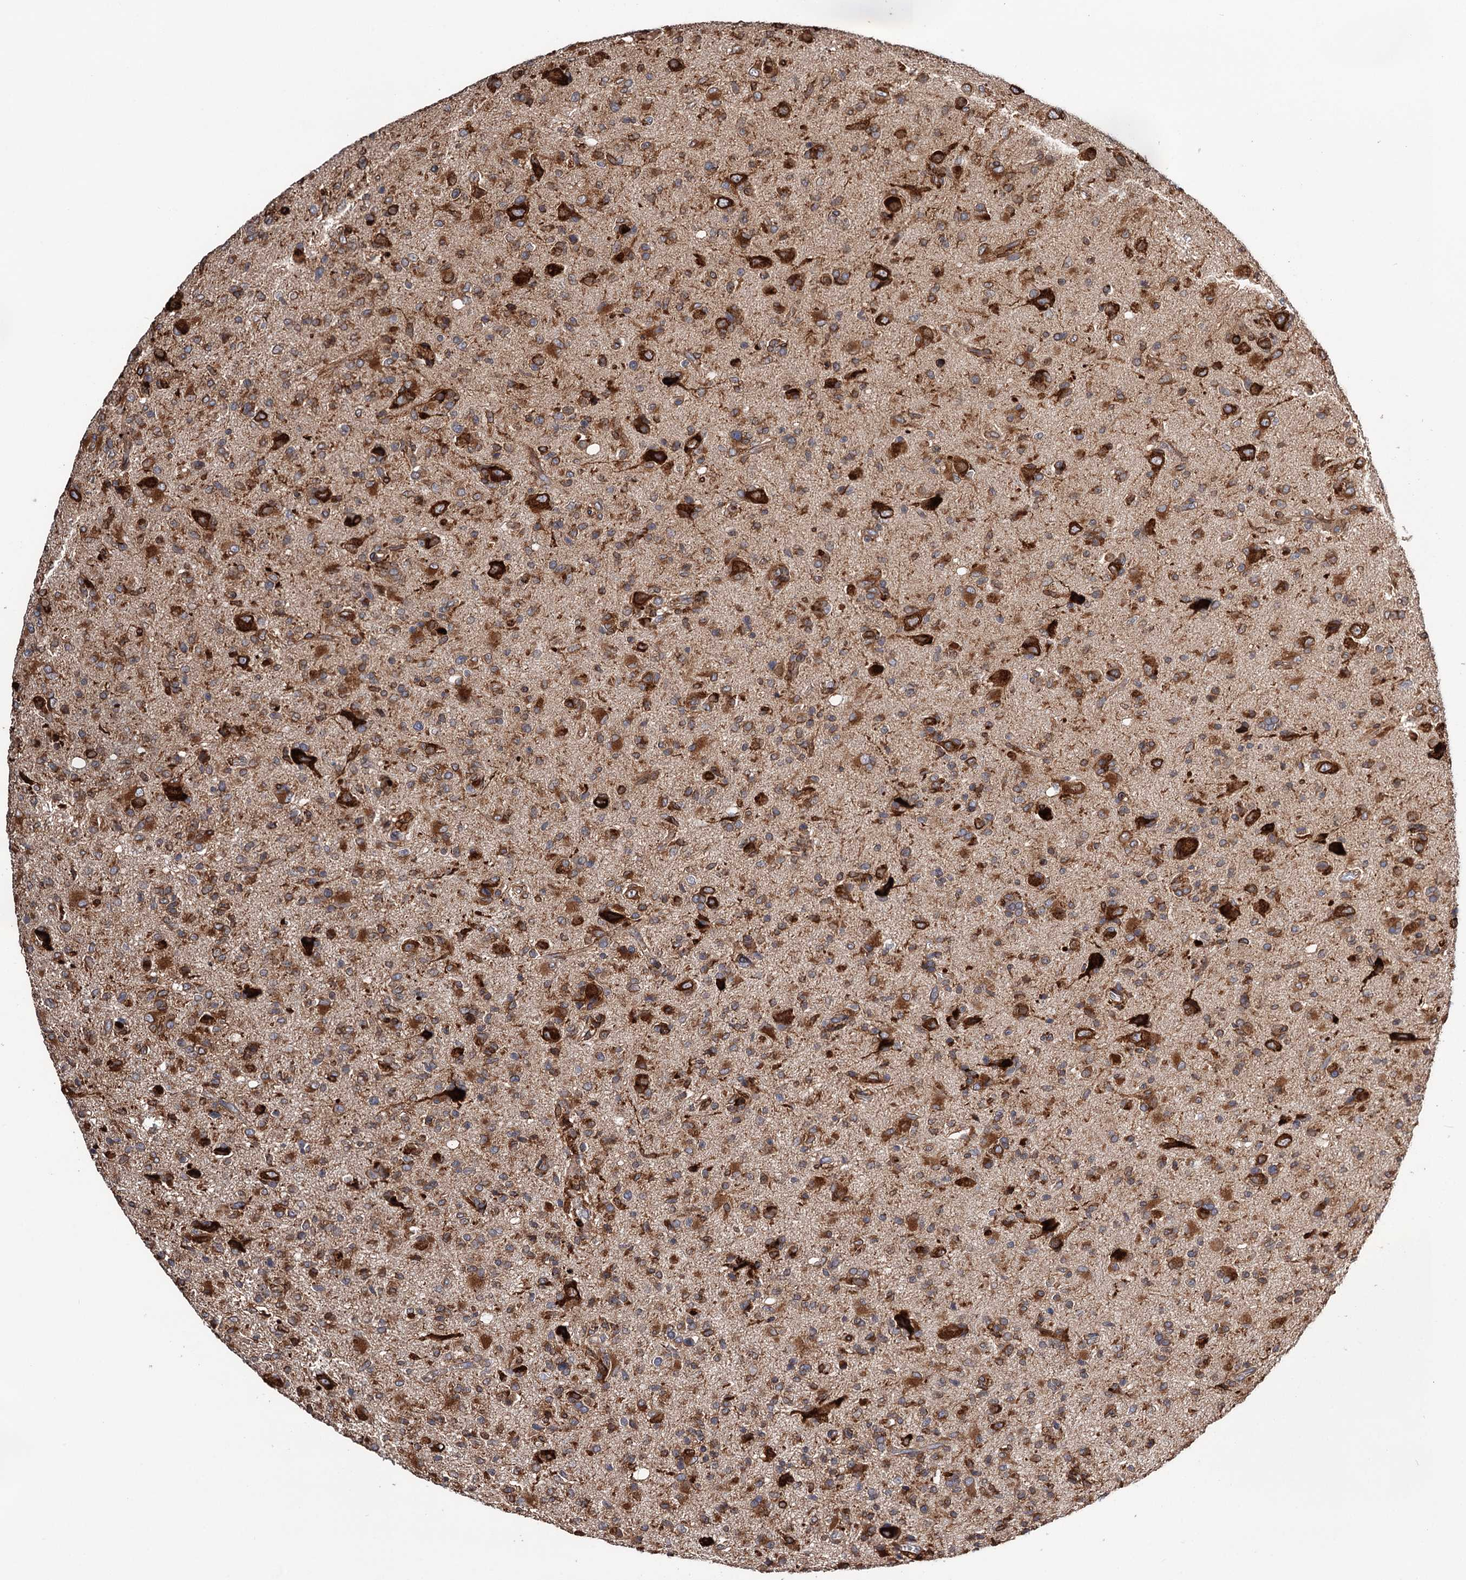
{"staining": {"intensity": "strong", "quantity": ">75%", "location": "cytoplasmic/membranous"}, "tissue": "glioma", "cell_type": "Tumor cells", "image_type": "cancer", "snomed": [{"axis": "morphology", "description": "Glioma, malignant, High grade"}, {"axis": "topography", "description": "Brain"}], "caption": "Human malignant glioma (high-grade) stained with a brown dye reveals strong cytoplasmic/membranous positive expression in approximately >75% of tumor cells.", "gene": "ERP29", "patient": {"sex": "female", "age": 57}}